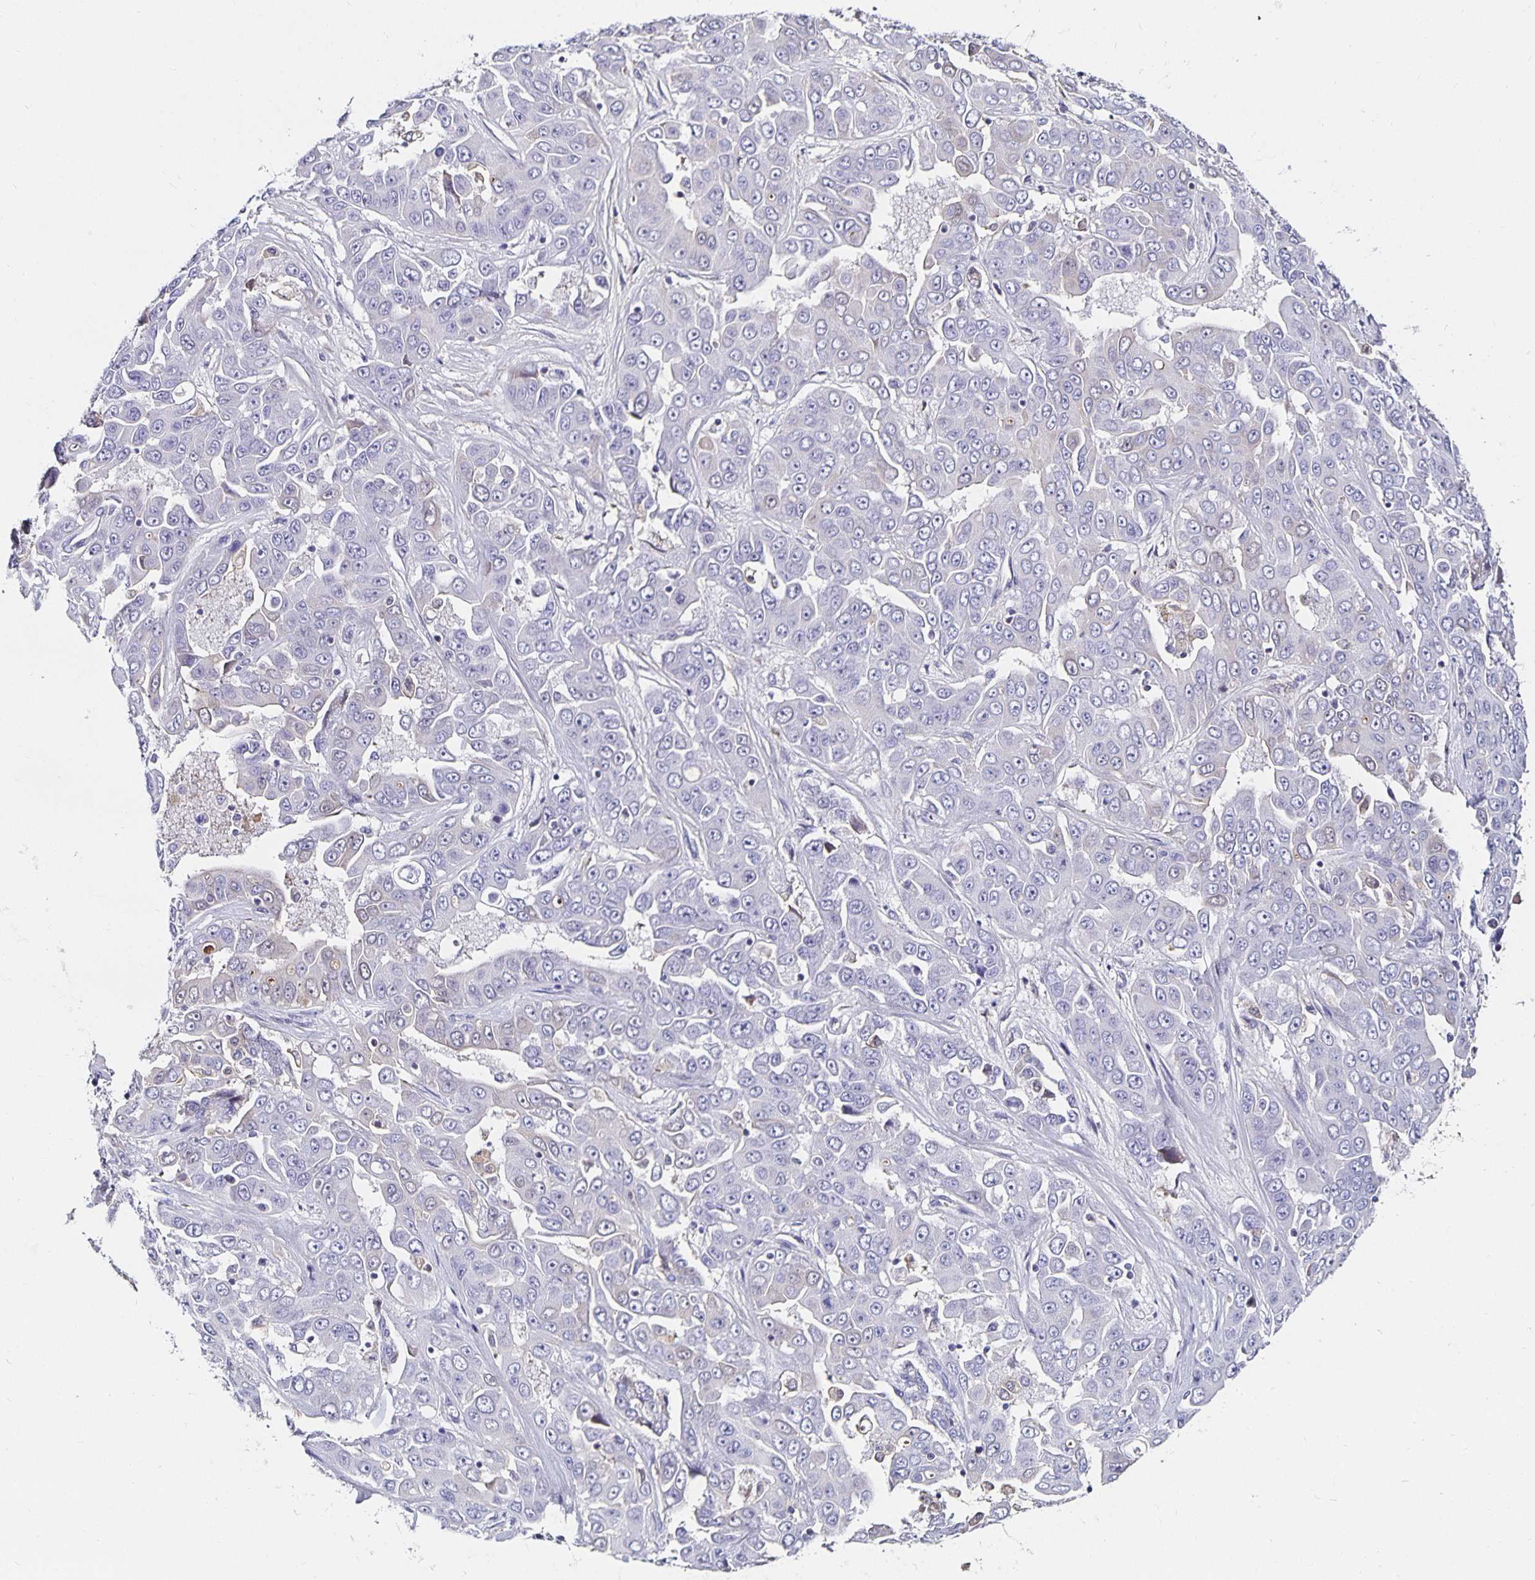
{"staining": {"intensity": "negative", "quantity": "none", "location": "none"}, "tissue": "liver cancer", "cell_type": "Tumor cells", "image_type": "cancer", "snomed": [{"axis": "morphology", "description": "Cholangiocarcinoma"}, {"axis": "topography", "description": "Liver"}], "caption": "High power microscopy image of an immunohistochemistry (IHC) micrograph of cholangiocarcinoma (liver), revealing no significant positivity in tumor cells.", "gene": "TTR", "patient": {"sex": "female", "age": 52}}